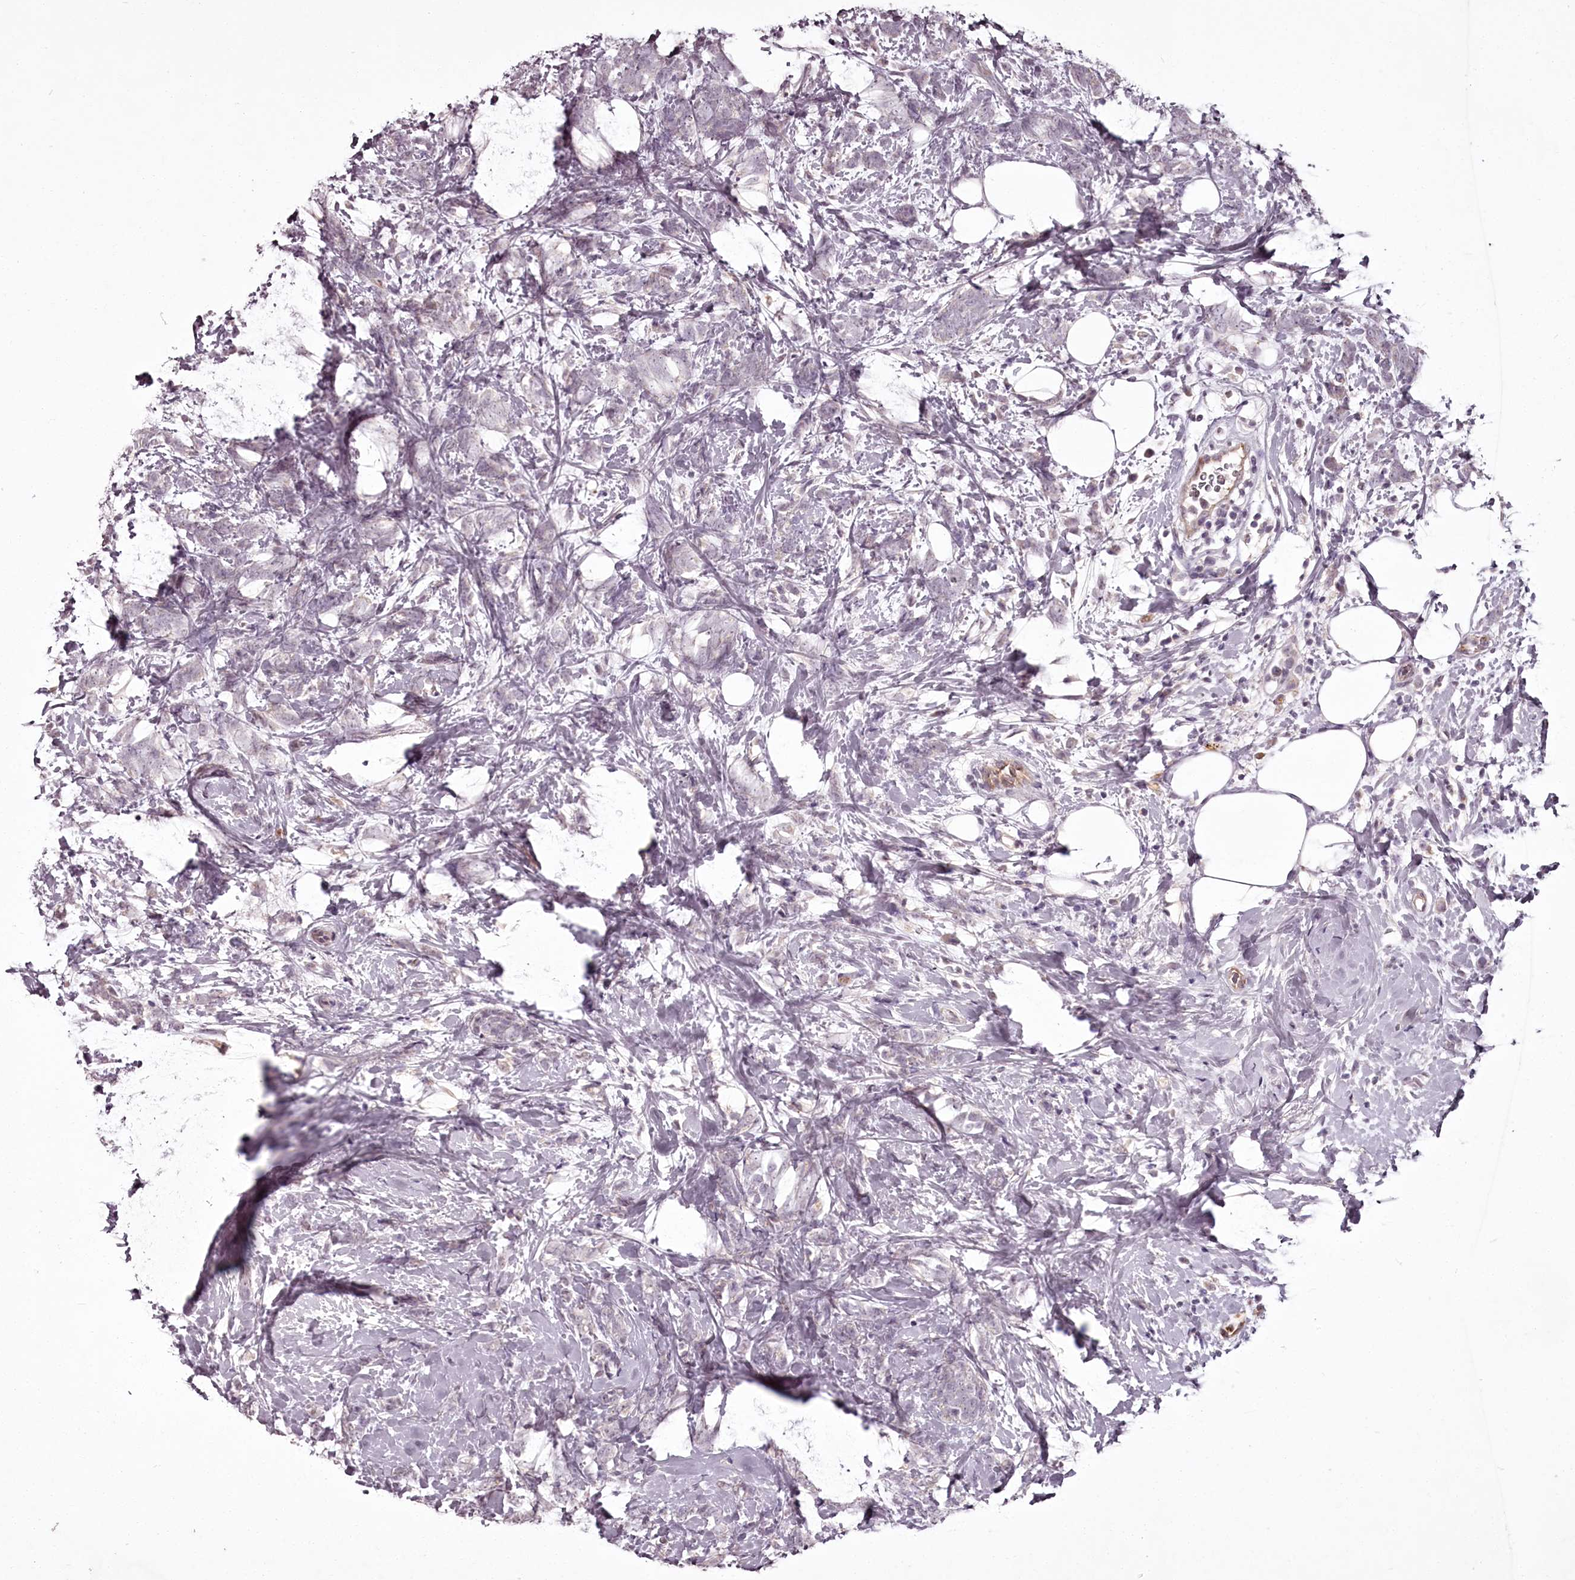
{"staining": {"intensity": "negative", "quantity": "none", "location": "none"}, "tissue": "breast cancer", "cell_type": "Tumor cells", "image_type": "cancer", "snomed": [{"axis": "morphology", "description": "Lobular carcinoma"}, {"axis": "topography", "description": "Breast"}], "caption": "IHC histopathology image of human breast lobular carcinoma stained for a protein (brown), which displays no staining in tumor cells.", "gene": "RBMXL2", "patient": {"sex": "female", "age": 58}}